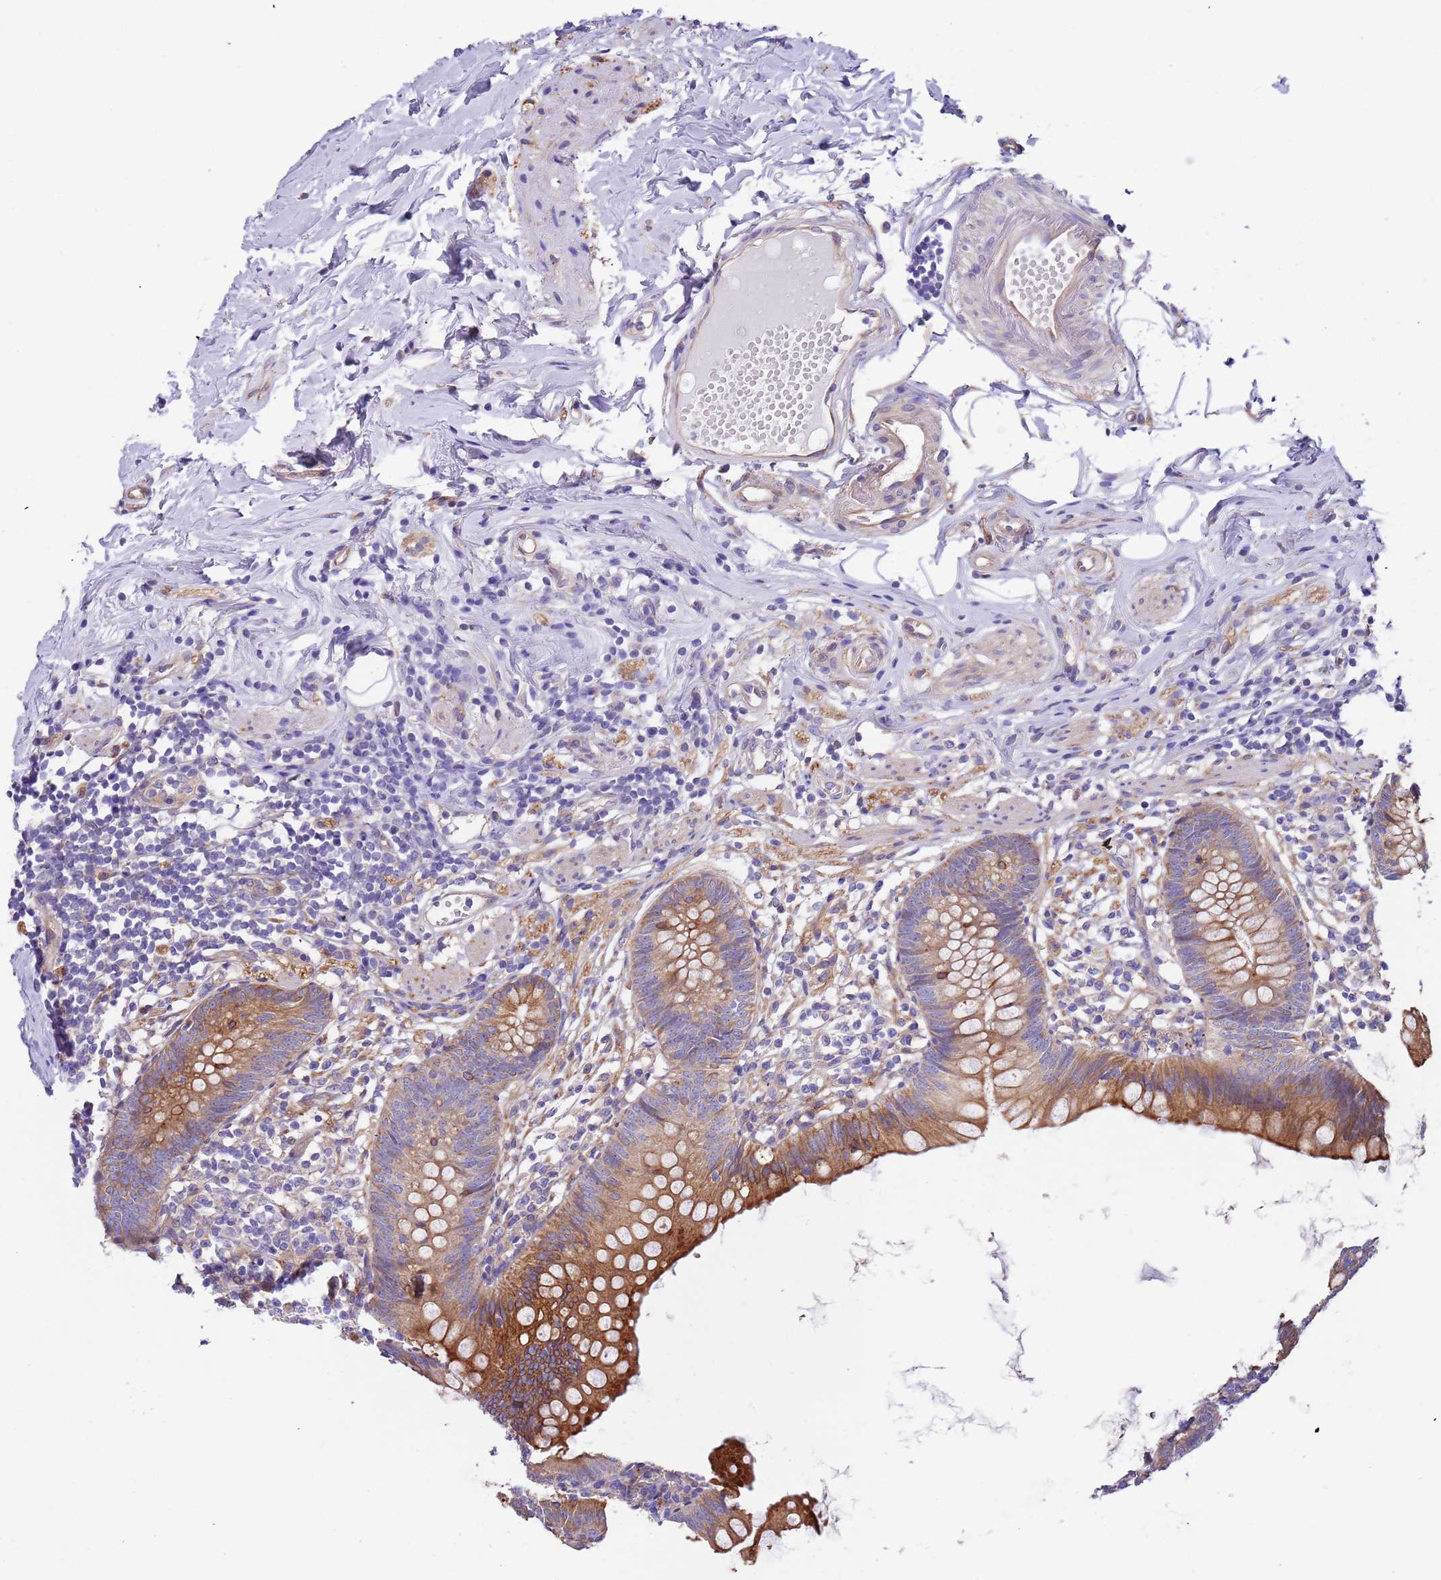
{"staining": {"intensity": "moderate", "quantity": ">75%", "location": "cytoplasmic/membranous"}, "tissue": "appendix", "cell_type": "Glandular cells", "image_type": "normal", "snomed": [{"axis": "morphology", "description": "Normal tissue, NOS"}, {"axis": "topography", "description": "Appendix"}], "caption": "Immunohistochemistry (IHC) image of normal human appendix stained for a protein (brown), which displays medium levels of moderate cytoplasmic/membranous positivity in approximately >75% of glandular cells.", "gene": "LAMB4", "patient": {"sex": "female", "age": 62}}